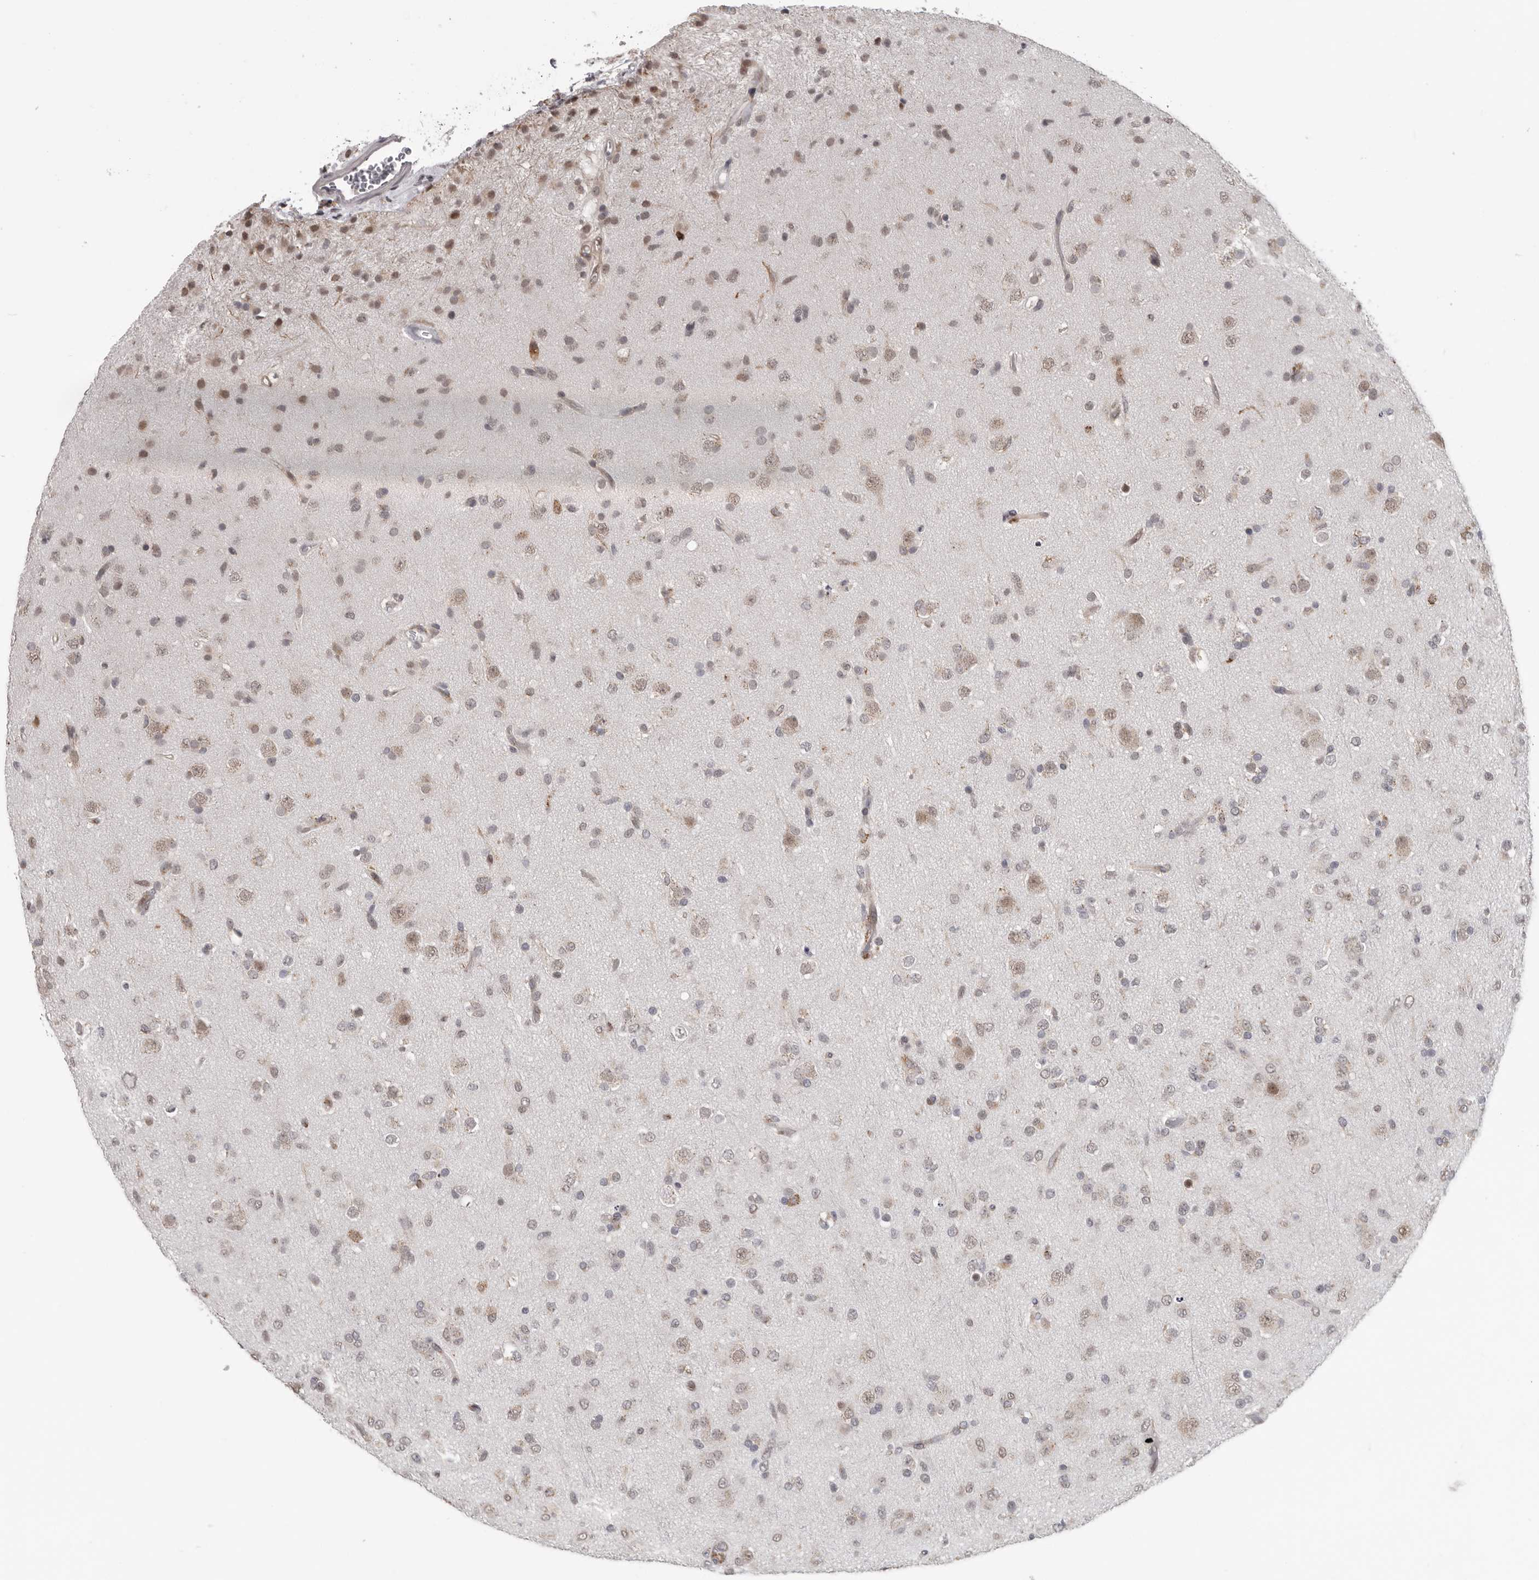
{"staining": {"intensity": "negative", "quantity": "none", "location": "none"}, "tissue": "glioma", "cell_type": "Tumor cells", "image_type": "cancer", "snomed": [{"axis": "morphology", "description": "Glioma, malignant, Low grade"}, {"axis": "topography", "description": "Brain"}], "caption": "There is no significant positivity in tumor cells of glioma.", "gene": "RALGPS2", "patient": {"sex": "male", "age": 65}}